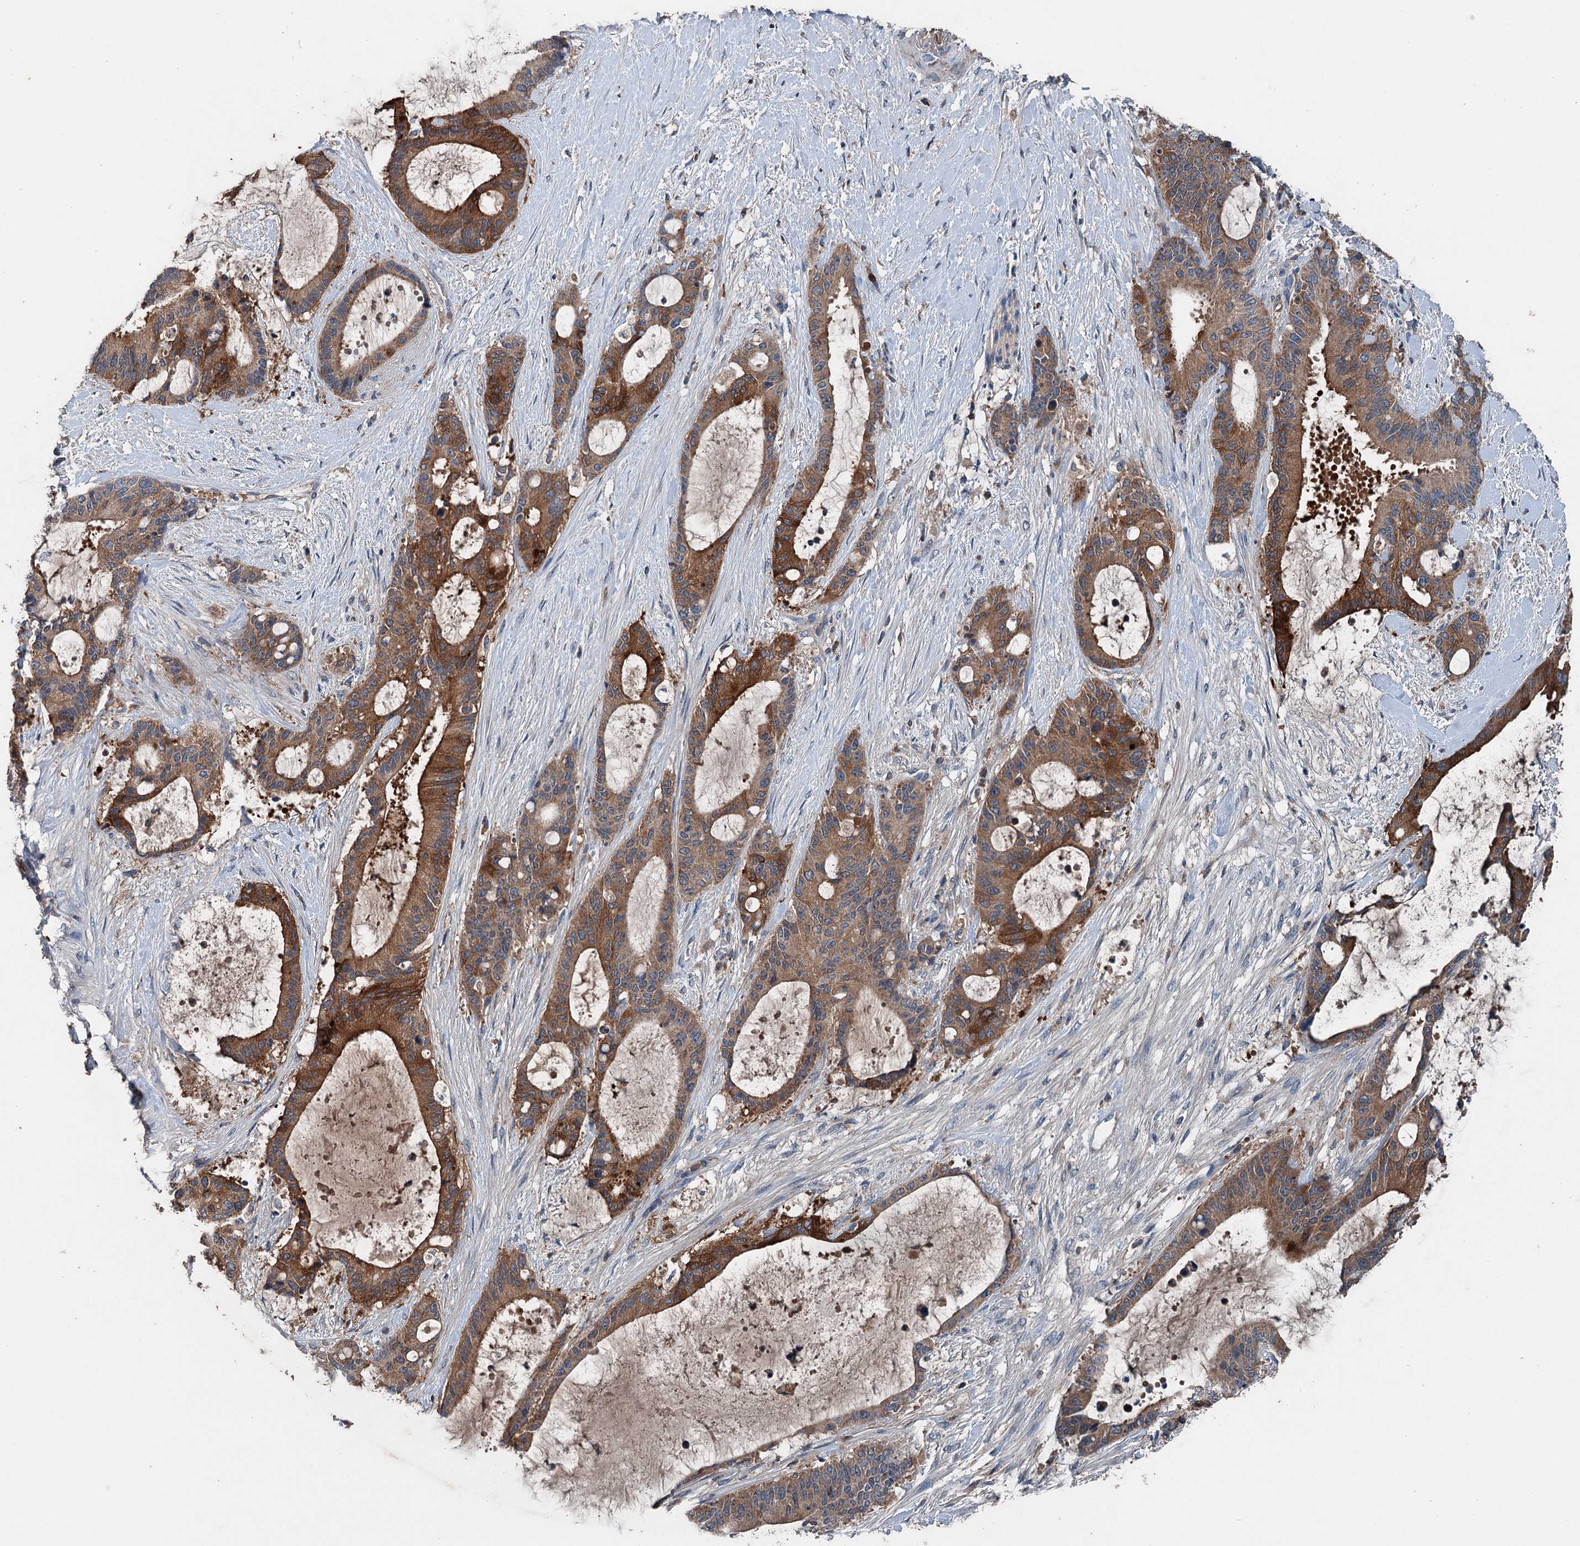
{"staining": {"intensity": "moderate", "quantity": ">75%", "location": "cytoplasmic/membranous"}, "tissue": "liver cancer", "cell_type": "Tumor cells", "image_type": "cancer", "snomed": [{"axis": "morphology", "description": "Normal tissue, NOS"}, {"axis": "morphology", "description": "Cholangiocarcinoma"}, {"axis": "topography", "description": "Liver"}, {"axis": "topography", "description": "Peripheral nerve tissue"}], "caption": "Protein expression analysis of liver cancer (cholangiocarcinoma) reveals moderate cytoplasmic/membranous positivity in approximately >75% of tumor cells.", "gene": "PDSS1", "patient": {"sex": "female", "age": 73}}